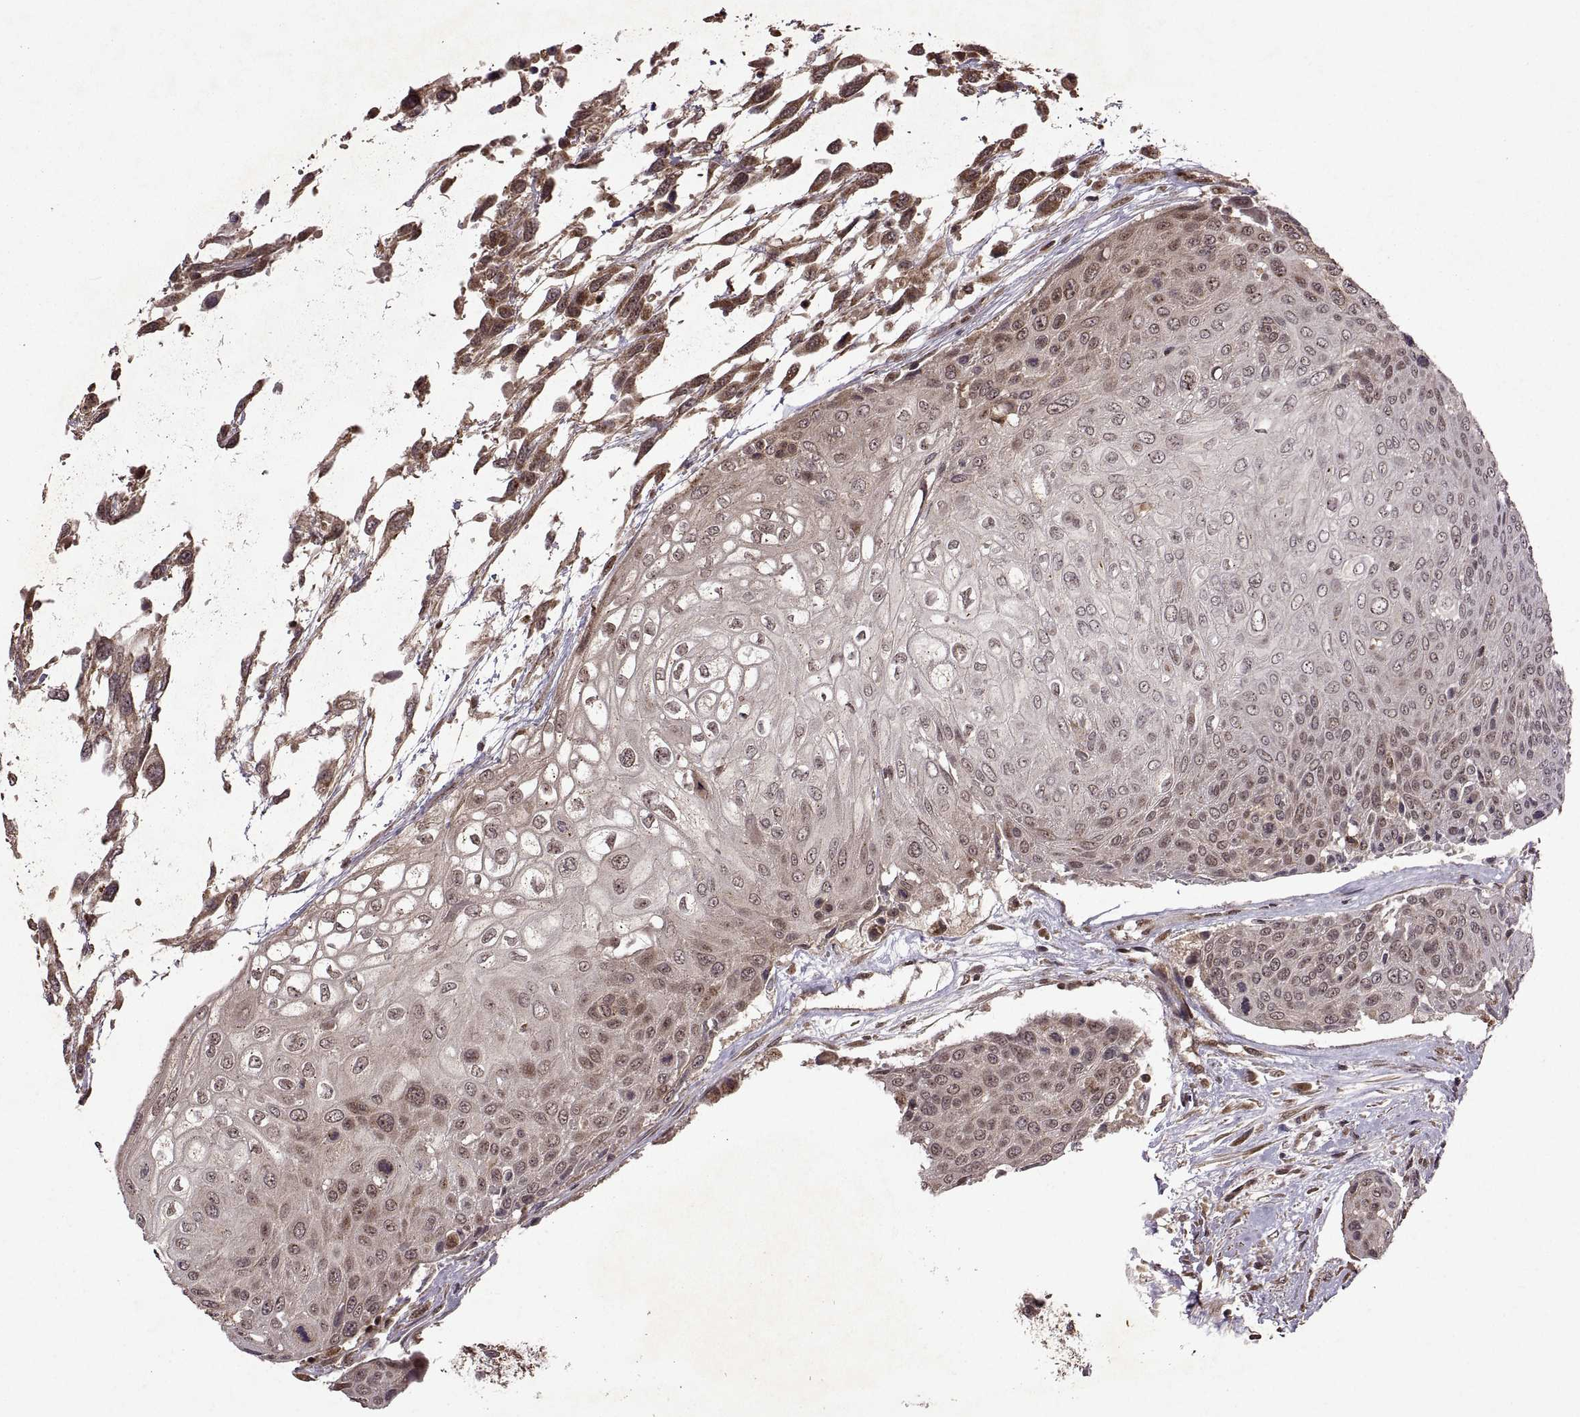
{"staining": {"intensity": "weak", "quantity": ">75%", "location": "cytoplasmic/membranous,nuclear"}, "tissue": "urothelial cancer", "cell_type": "Tumor cells", "image_type": "cancer", "snomed": [{"axis": "morphology", "description": "Urothelial carcinoma, High grade"}, {"axis": "topography", "description": "Urinary bladder"}], "caption": "Protein expression analysis of urothelial carcinoma (high-grade) displays weak cytoplasmic/membranous and nuclear positivity in approximately >75% of tumor cells.", "gene": "PTOV1", "patient": {"sex": "female", "age": 70}}